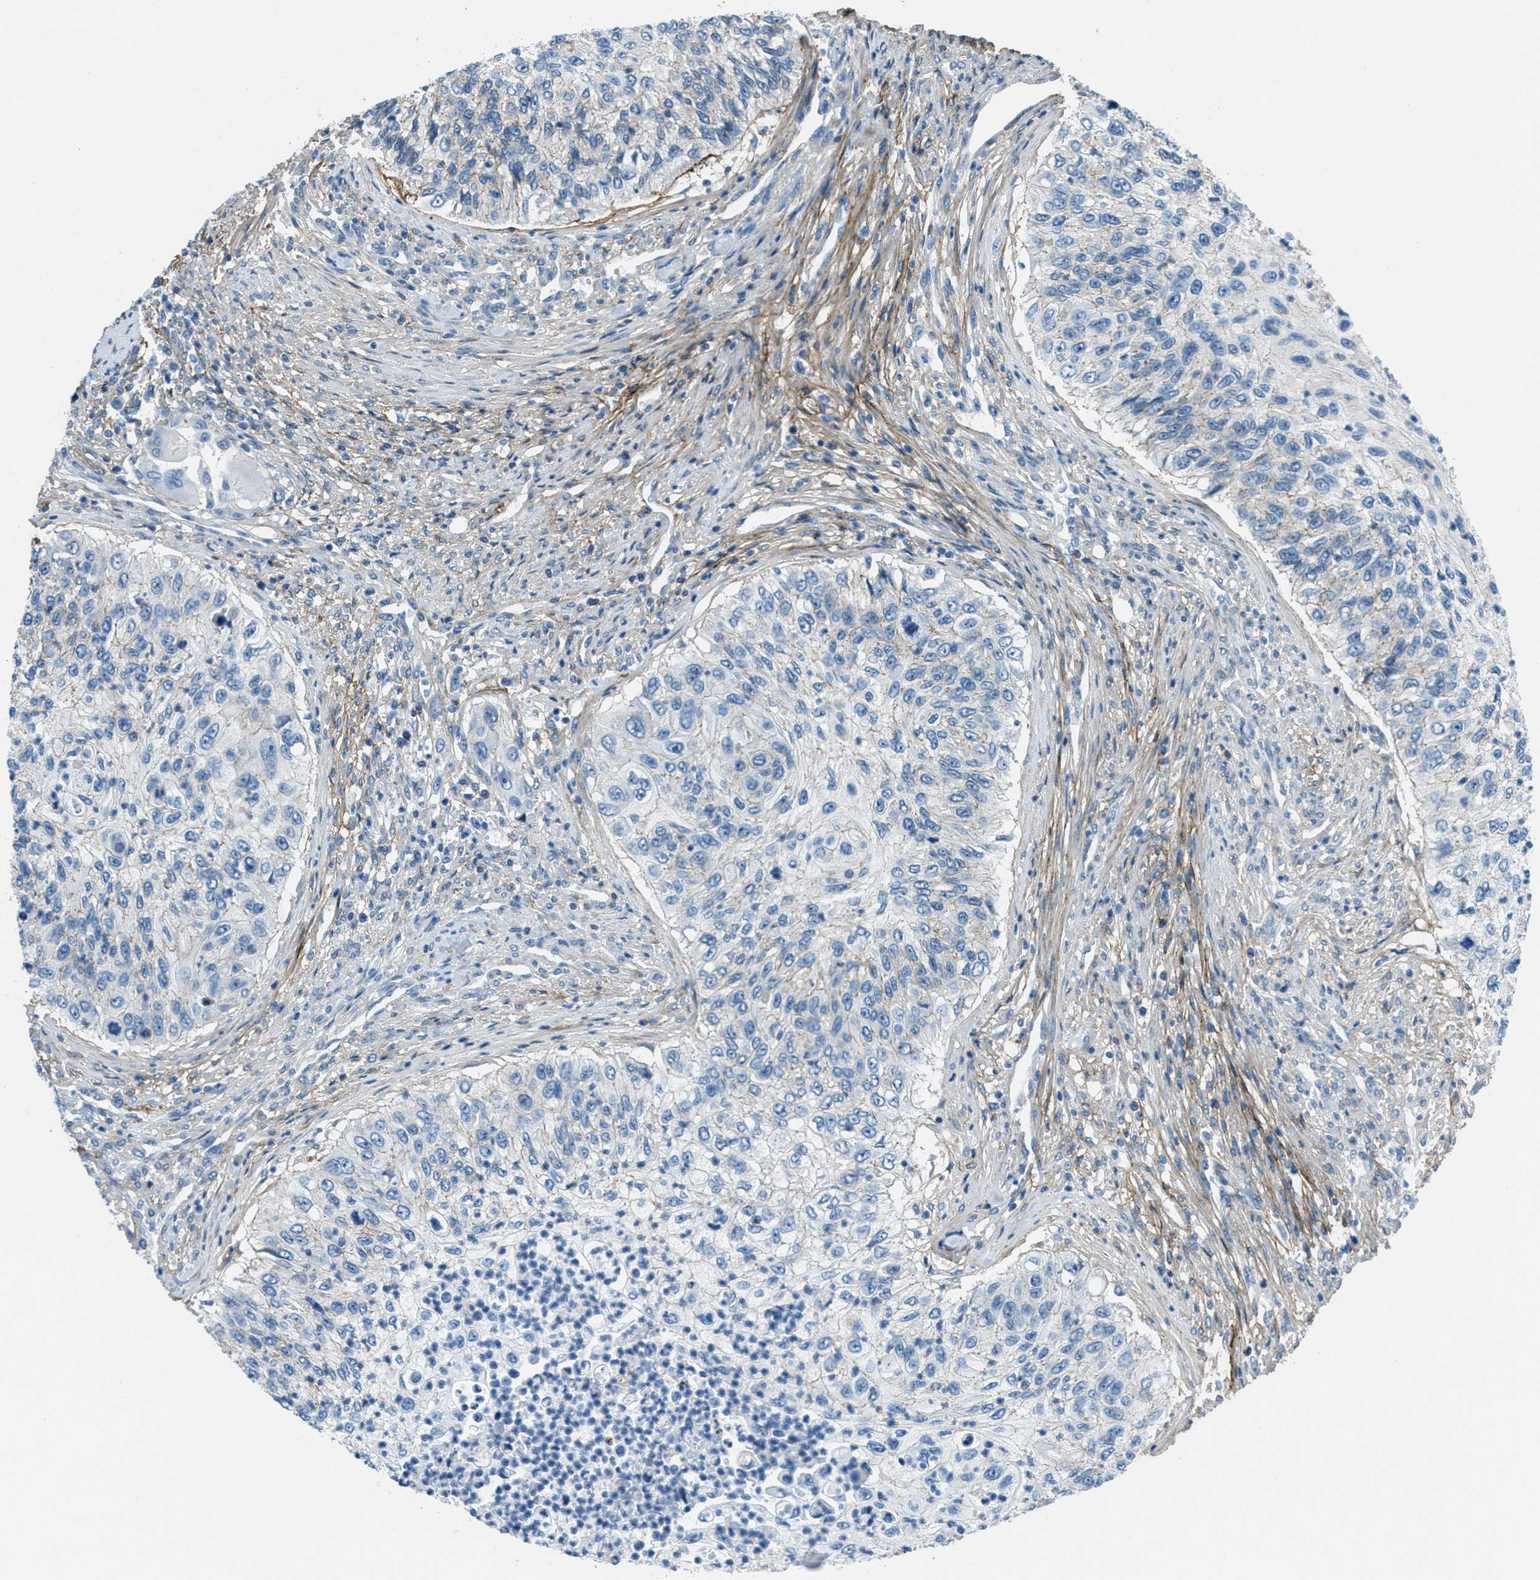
{"staining": {"intensity": "negative", "quantity": "none", "location": "none"}, "tissue": "urothelial cancer", "cell_type": "Tumor cells", "image_type": "cancer", "snomed": [{"axis": "morphology", "description": "Urothelial carcinoma, High grade"}, {"axis": "topography", "description": "Urinary bladder"}], "caption": "There is no significant staining in tumor cells of urothelial cancer. (IHC, brightfield microscopy, high magnification).", "gene": "FBN1", "patient": {"sex": "female", "age": 60}}